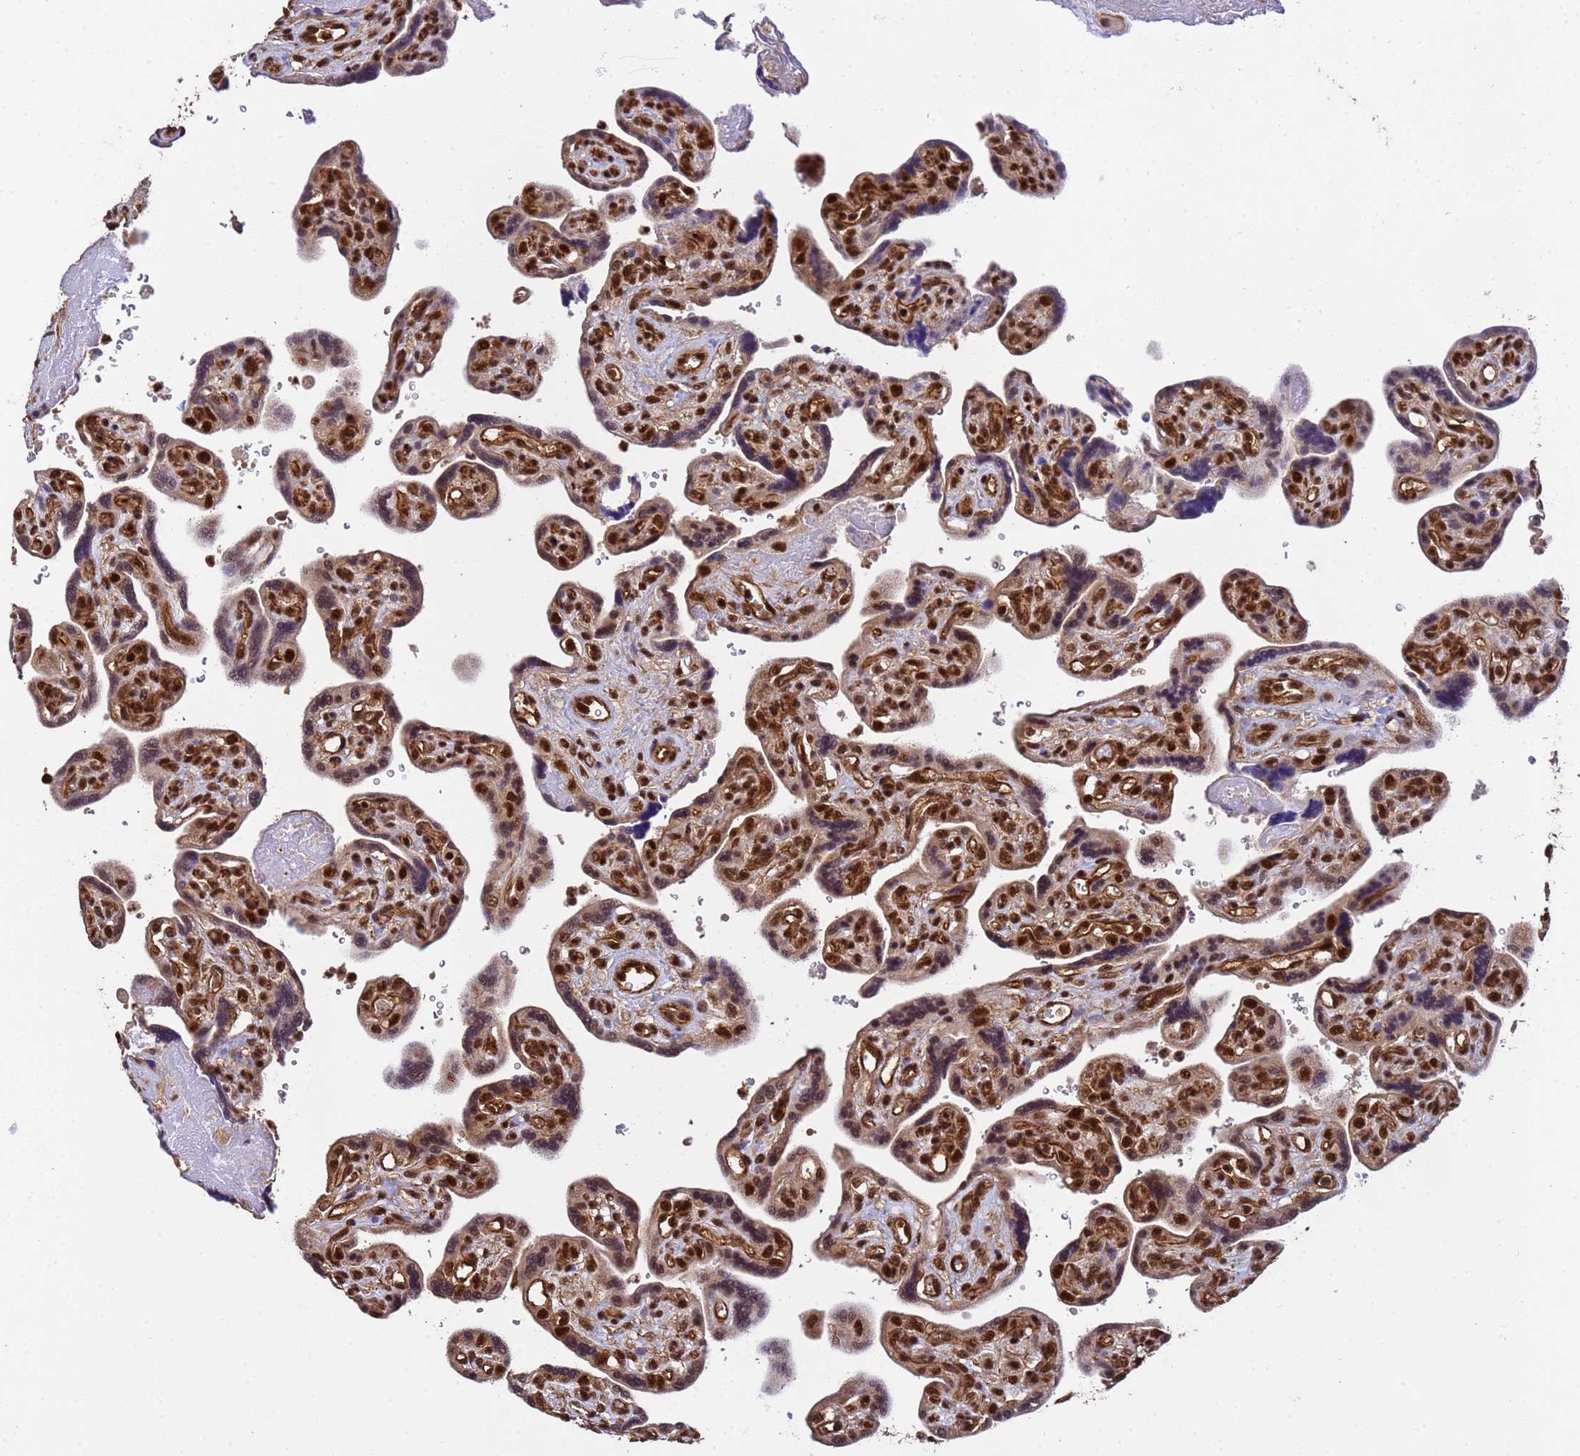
{"staining": {"intensity": "strong", "quantity": ">75%", "location": "nuclear"}, "tissue": "placenta", "cell_type": "Decidual cells", "image_type": "normal", "snomed": [{"axis": "morphology", "description": "Normal tissue, NOS"}, {"axis": "topography", "description": "Placenta"}], "caption": "Protein expression analysis of normal placenta demonstrates strong nuclear positivity in approximately >75% of decidual cells. The staining was performed using DAB to visualize the protein expression in brown, while the nuclei were stained in blue with hematoxylin (Magnification: 20x).", "gene": "SYF2", "patient": {"sex": "female", "age": 39}}